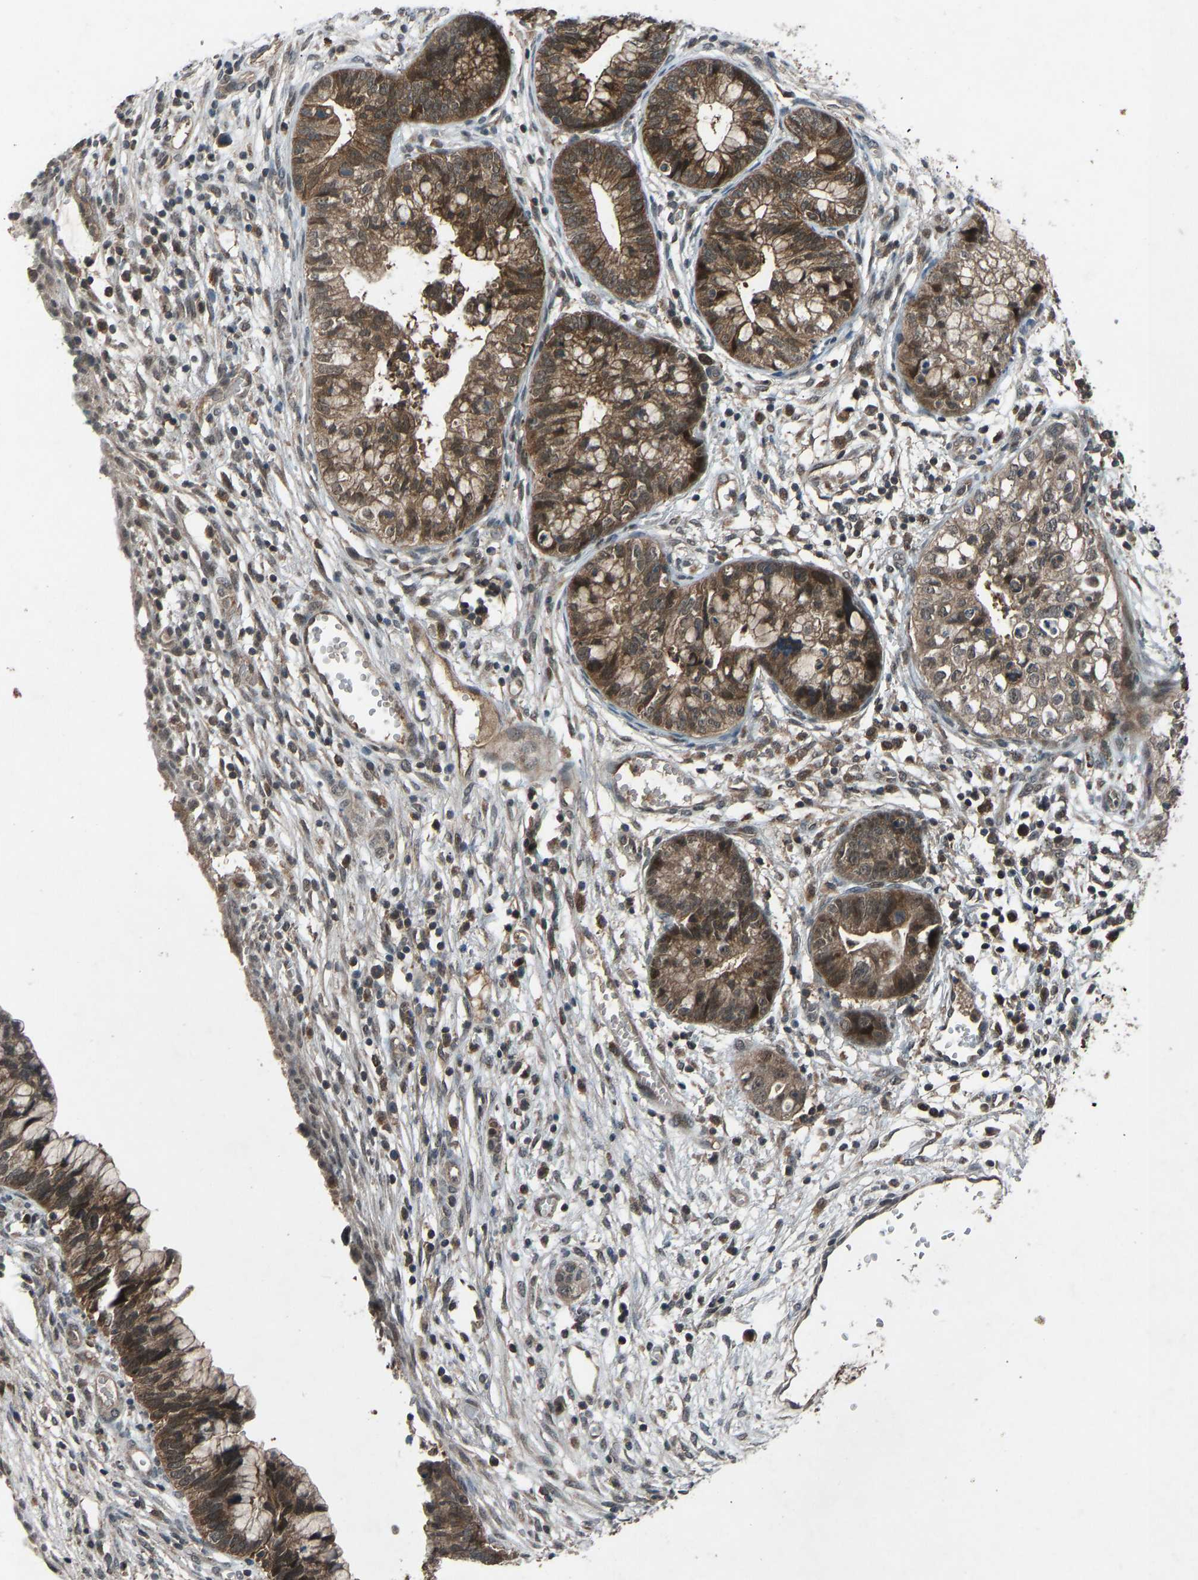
{"staining": {"intensity": "strong", "quantity": ">75%", "location": "cytoplasmic/membranous"}, "tissue": "cervical cancer", "cell_type": "Tumor cells", "image_type": "cancer", "snomed": [{"axis": "morphology", "description": "Adenocarcinoma, NOS"}, {"axis": "topography", "description": "Cervix"}], "caption": "Immunohistochemical staining of cervical cancer reveals high levels of strong cytoplasmic/membranous protein staining in about >75% of tumor cells.", "gene": "SLC43A1", "patient": {"sex": "female", "age": 44}}